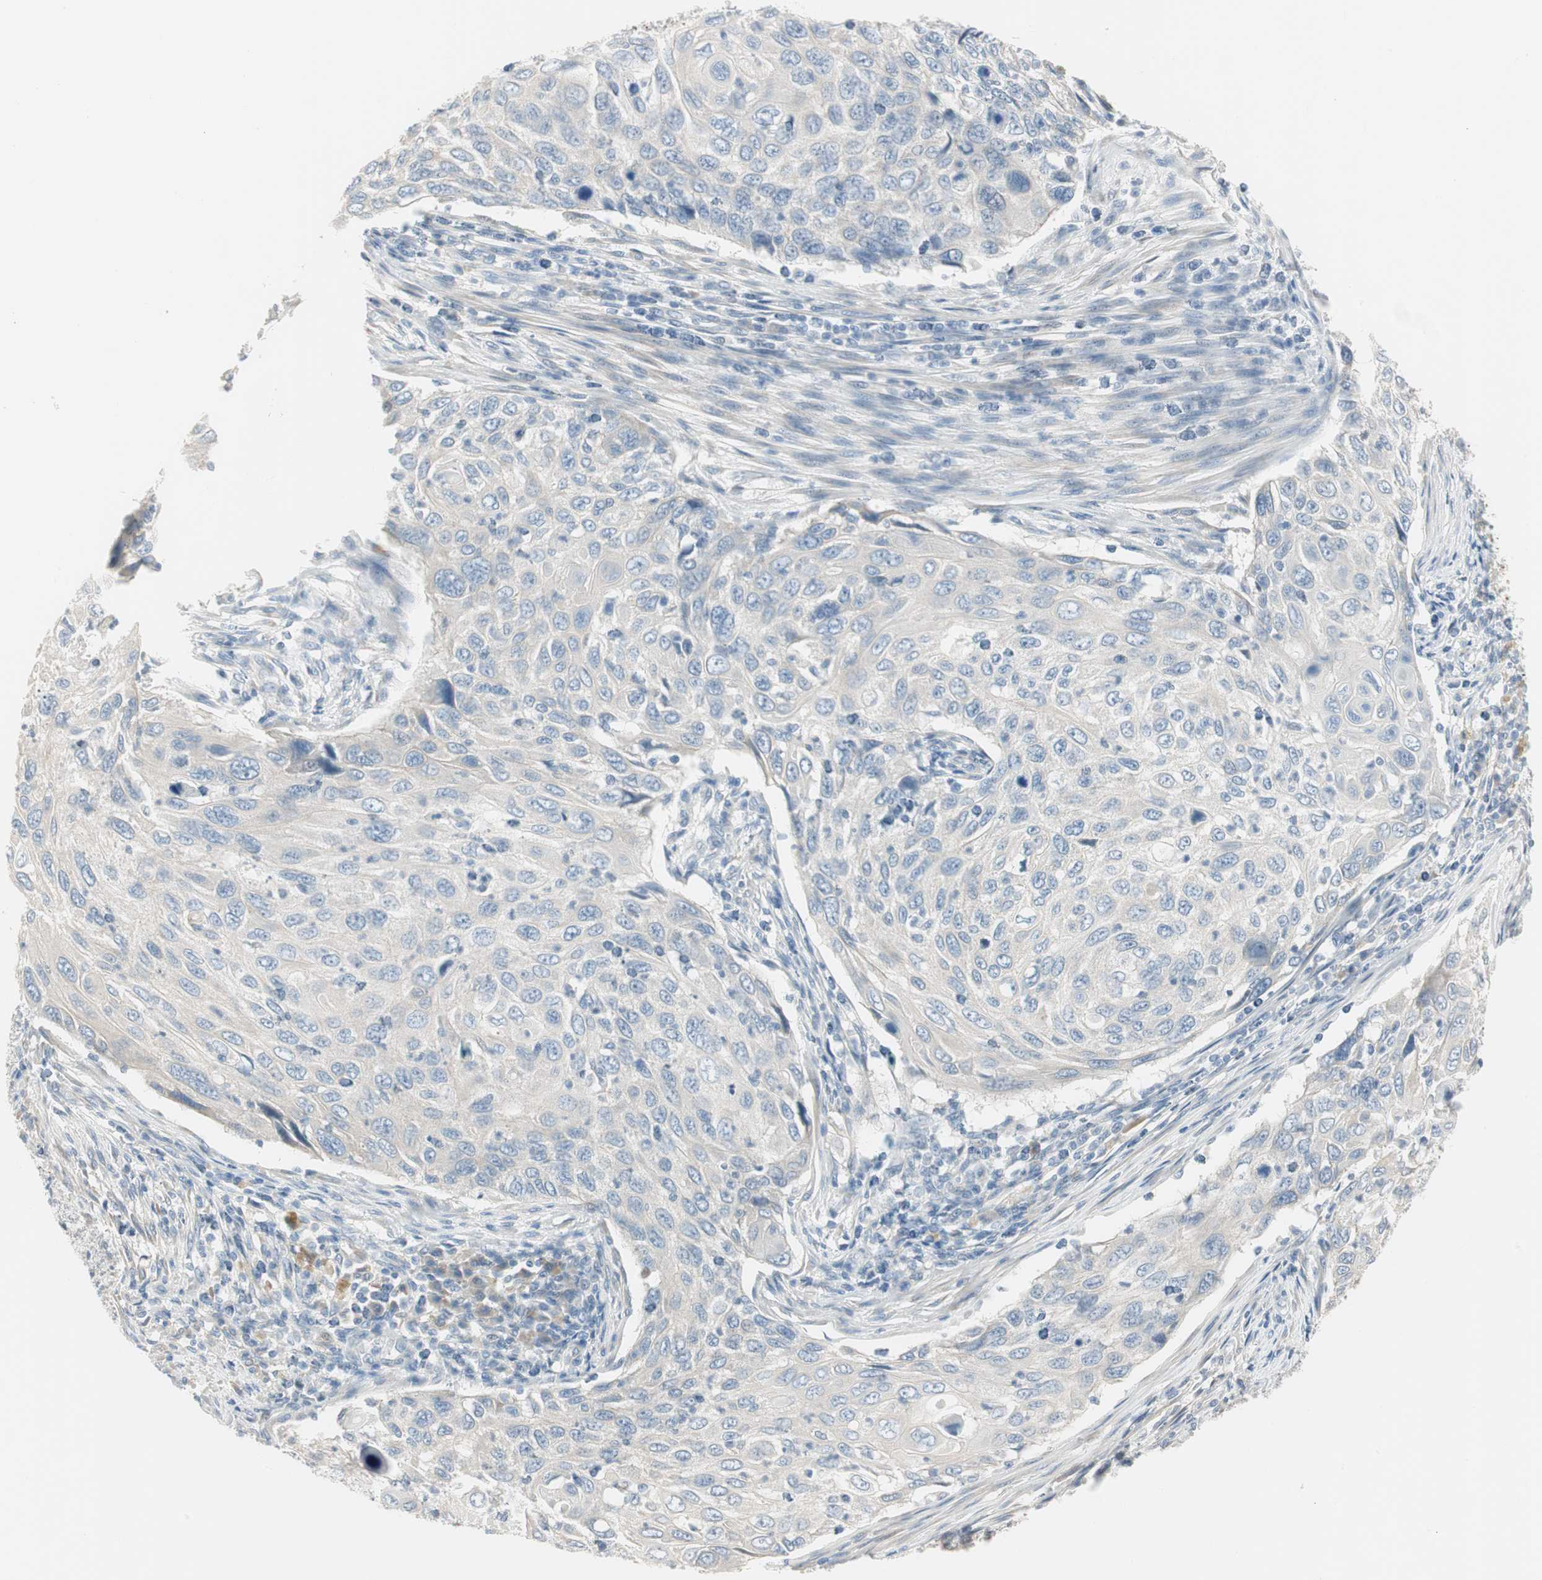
{"staining": {"intensity": "negative", "quantity": "none", "location": "none"}, "tissue": "cervical cancer", "cell_type": "Tumor cells", "image_type": "cancer", "snomed": [{"axis": "morphology", "description": "Squamous cell carcinoma, NOS"}, {"axis": "topography", "description": "Cervix"}], "caption": "Immunohistochemistry micrograph of cervical cancer stained for a protein (brown), which shows no staining in tumor cells.", "gene": "SPINK4", "patient": {"sex": "female", "age": 70}}